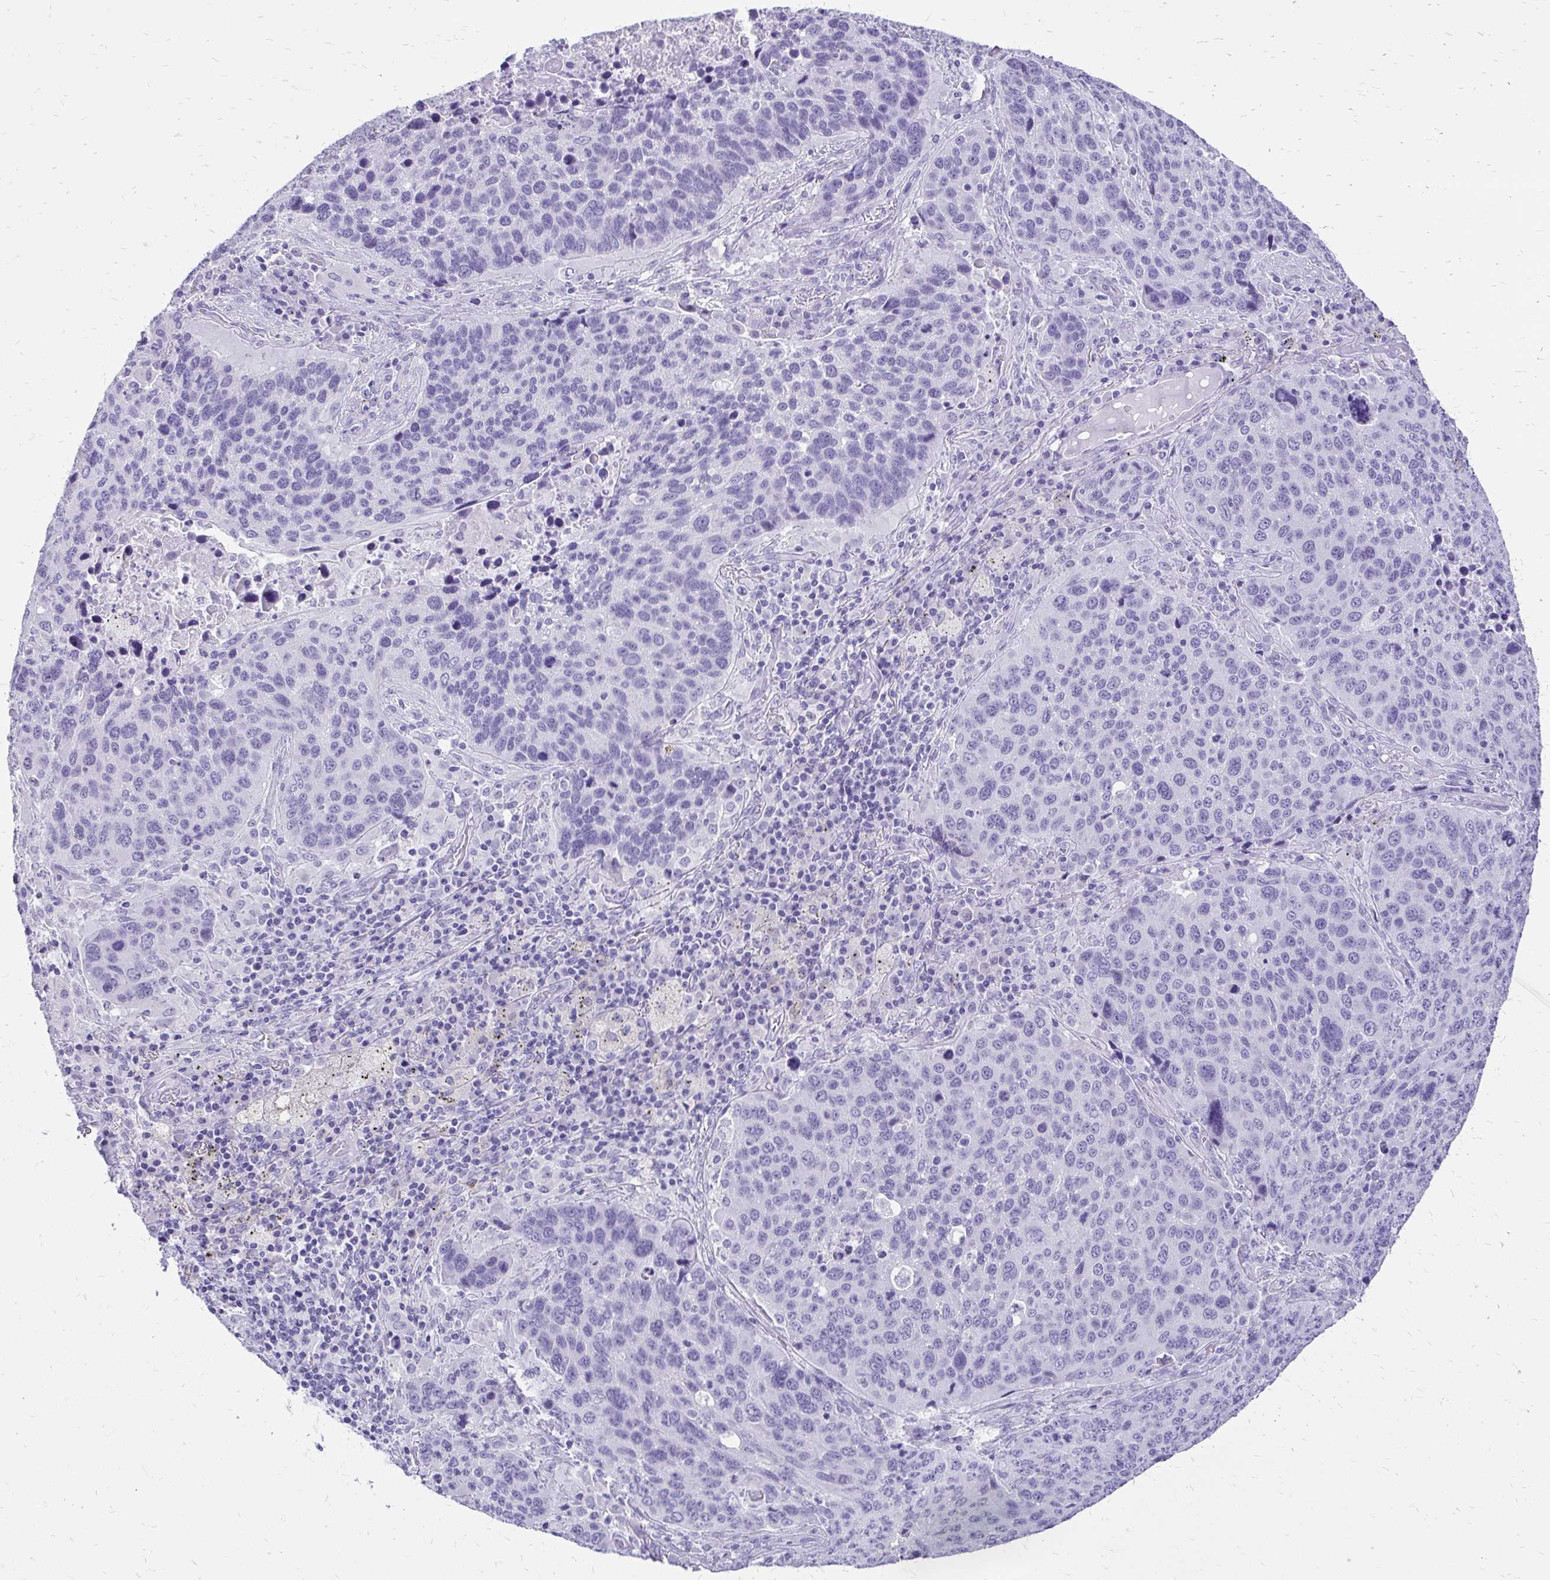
{"staining": {"intensity": "negative", "quantity": "none", "location": "none"}, "tissue": "lung cancer", "cell_type": "Tumor cells", "image_type": "cancer", "snomed": [{"axis": "morphology", "description": "Squamous cell carcinoma, NOS"}, {"axis": "topography", "description": "Lung"}], "caption": "Photomicrograph shows no protein staining in tumor cells of lung cancer (squamous cell carcinoma) tissue.", "gene": "SLC32A1", "patient": {"sex": "male", "age": 68}}